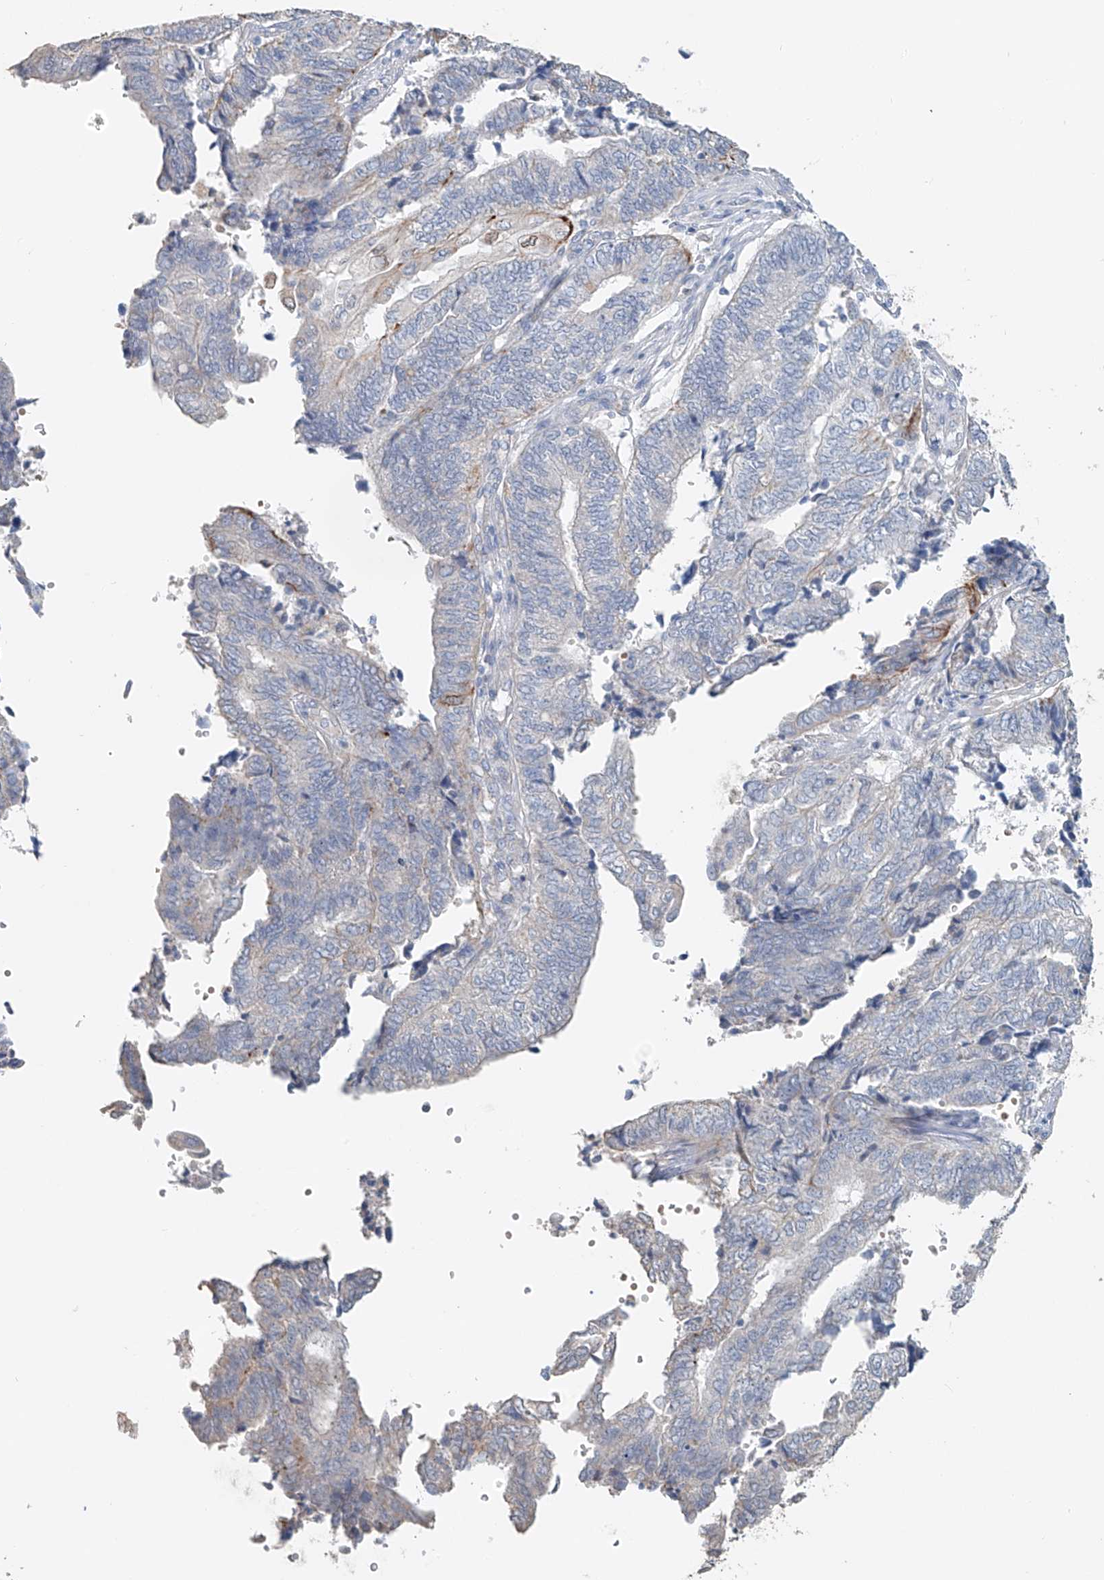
{"staining": {"intensity": "negative", "quantity": "none", "location": "none"}, "tissue": "endometrial cancer", "cell_type": "Tumor cells", "image_type": "cancer", "snomed": [{"axis": "morphology", "description": "Adenocarcinoma, NOS"}, {"axis": "topography", "description": "Uterus"}, {"axis": "topography", "description": "Endometrium"}], "caption": "Immunohistochemical staining of human endometrial adenocarcinoma shows no significant positivity in tumor cells.", "gene": "TRIM47", "patient": {"sex": "female", "age": 70}}